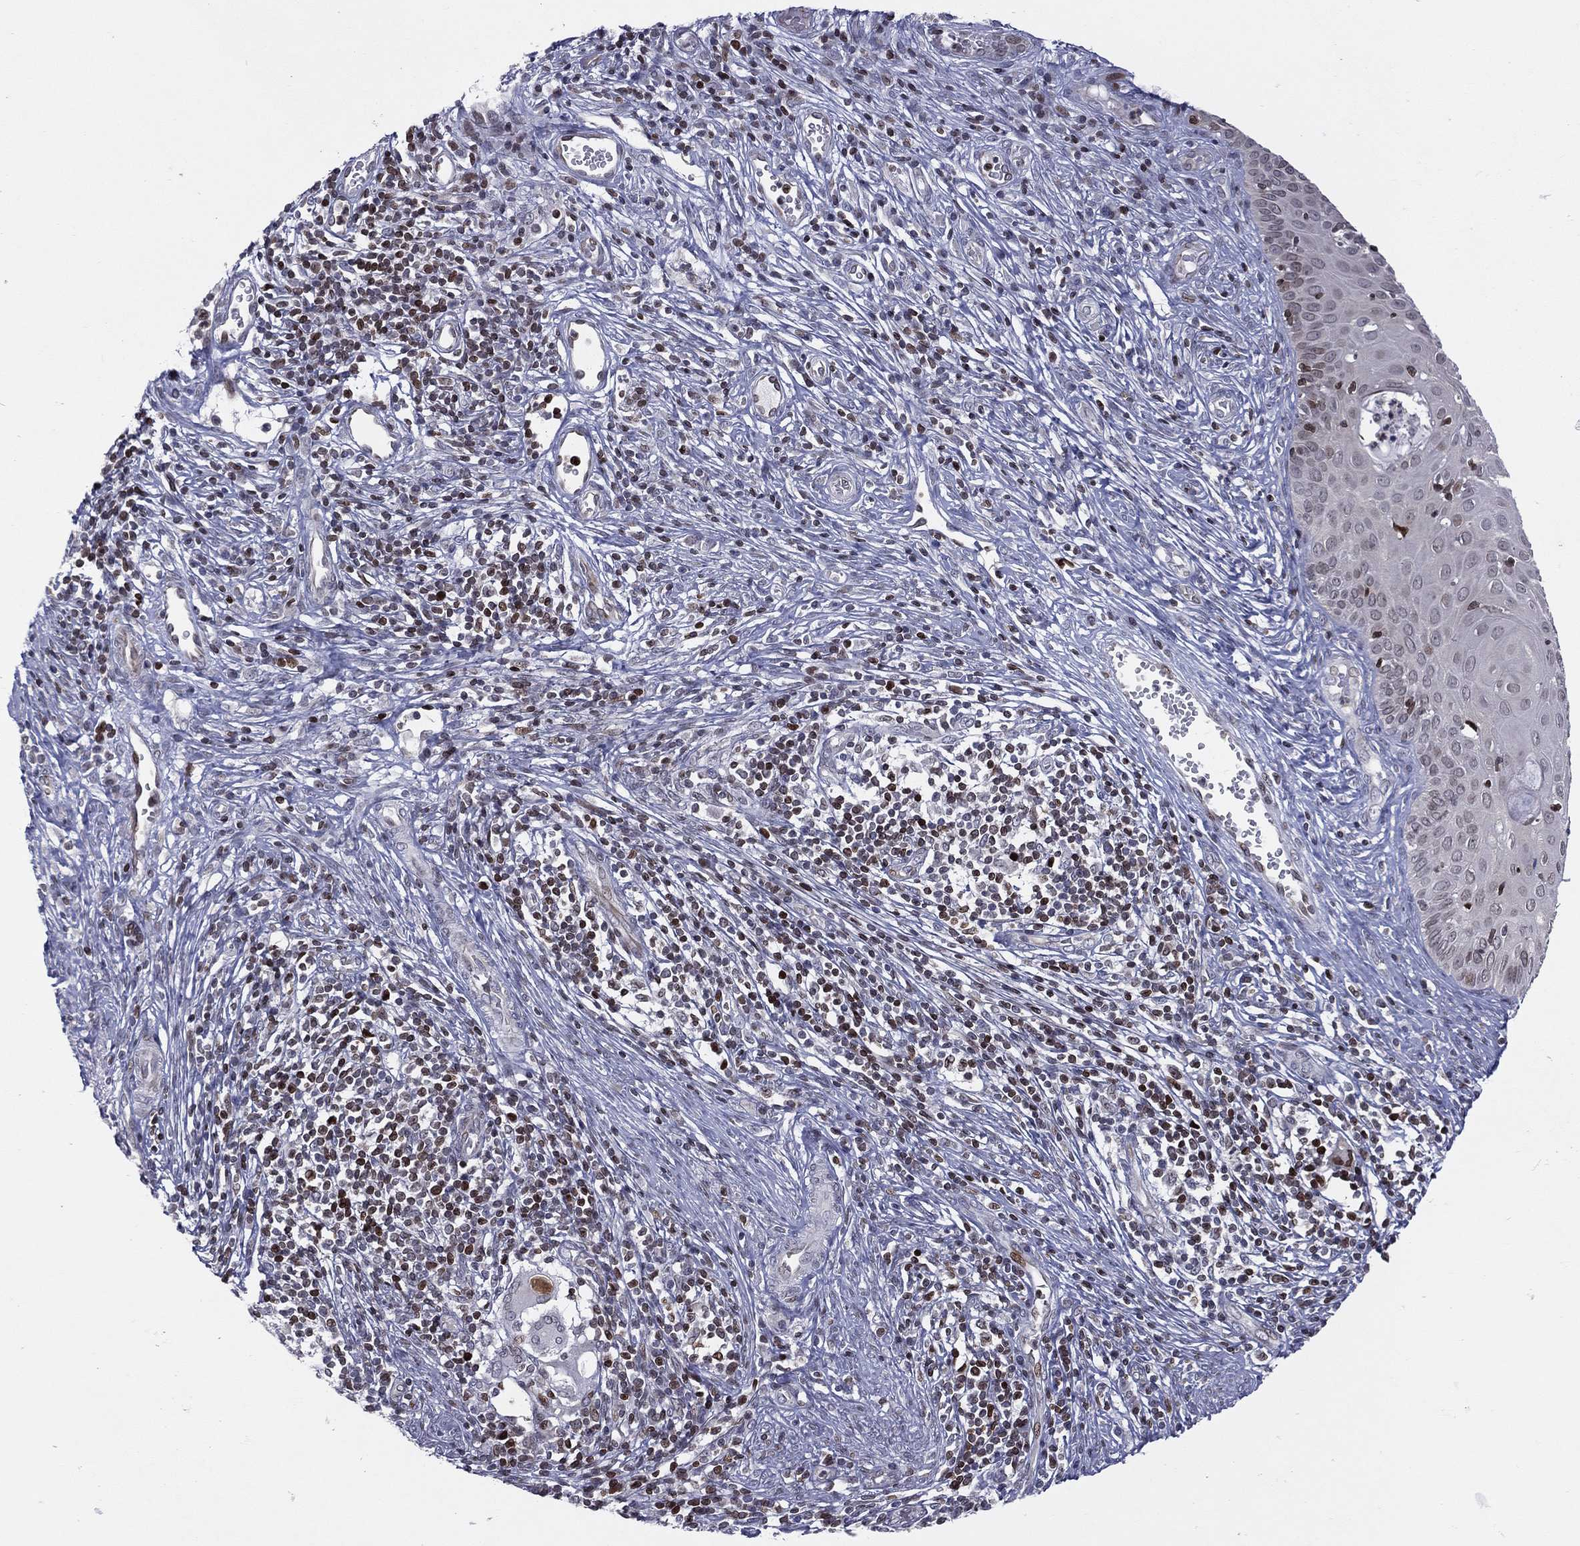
{"staining": {"intensity": "moderate", "quantity": "<25%", "location": "nuclear"}, "tissue": "cervical cancer", "cell_type": "Tumor cells", "image_type": "cancer", "snomed": [{"axis": "morphology", "description": "Normal tissue, NOS"}, {"axis": "morphology", "description": "Squamous cell carcinoma, NOS"}, {"axis": "topography", "description": "Cervix"}], "caption": "Cervical cancer (squamous cell carcinoma) stained for a protein reveals moderate nuclear positivity in tumor cells.", "gene": "DBF4B", "patient": {"sex": "female", "age": 39}}